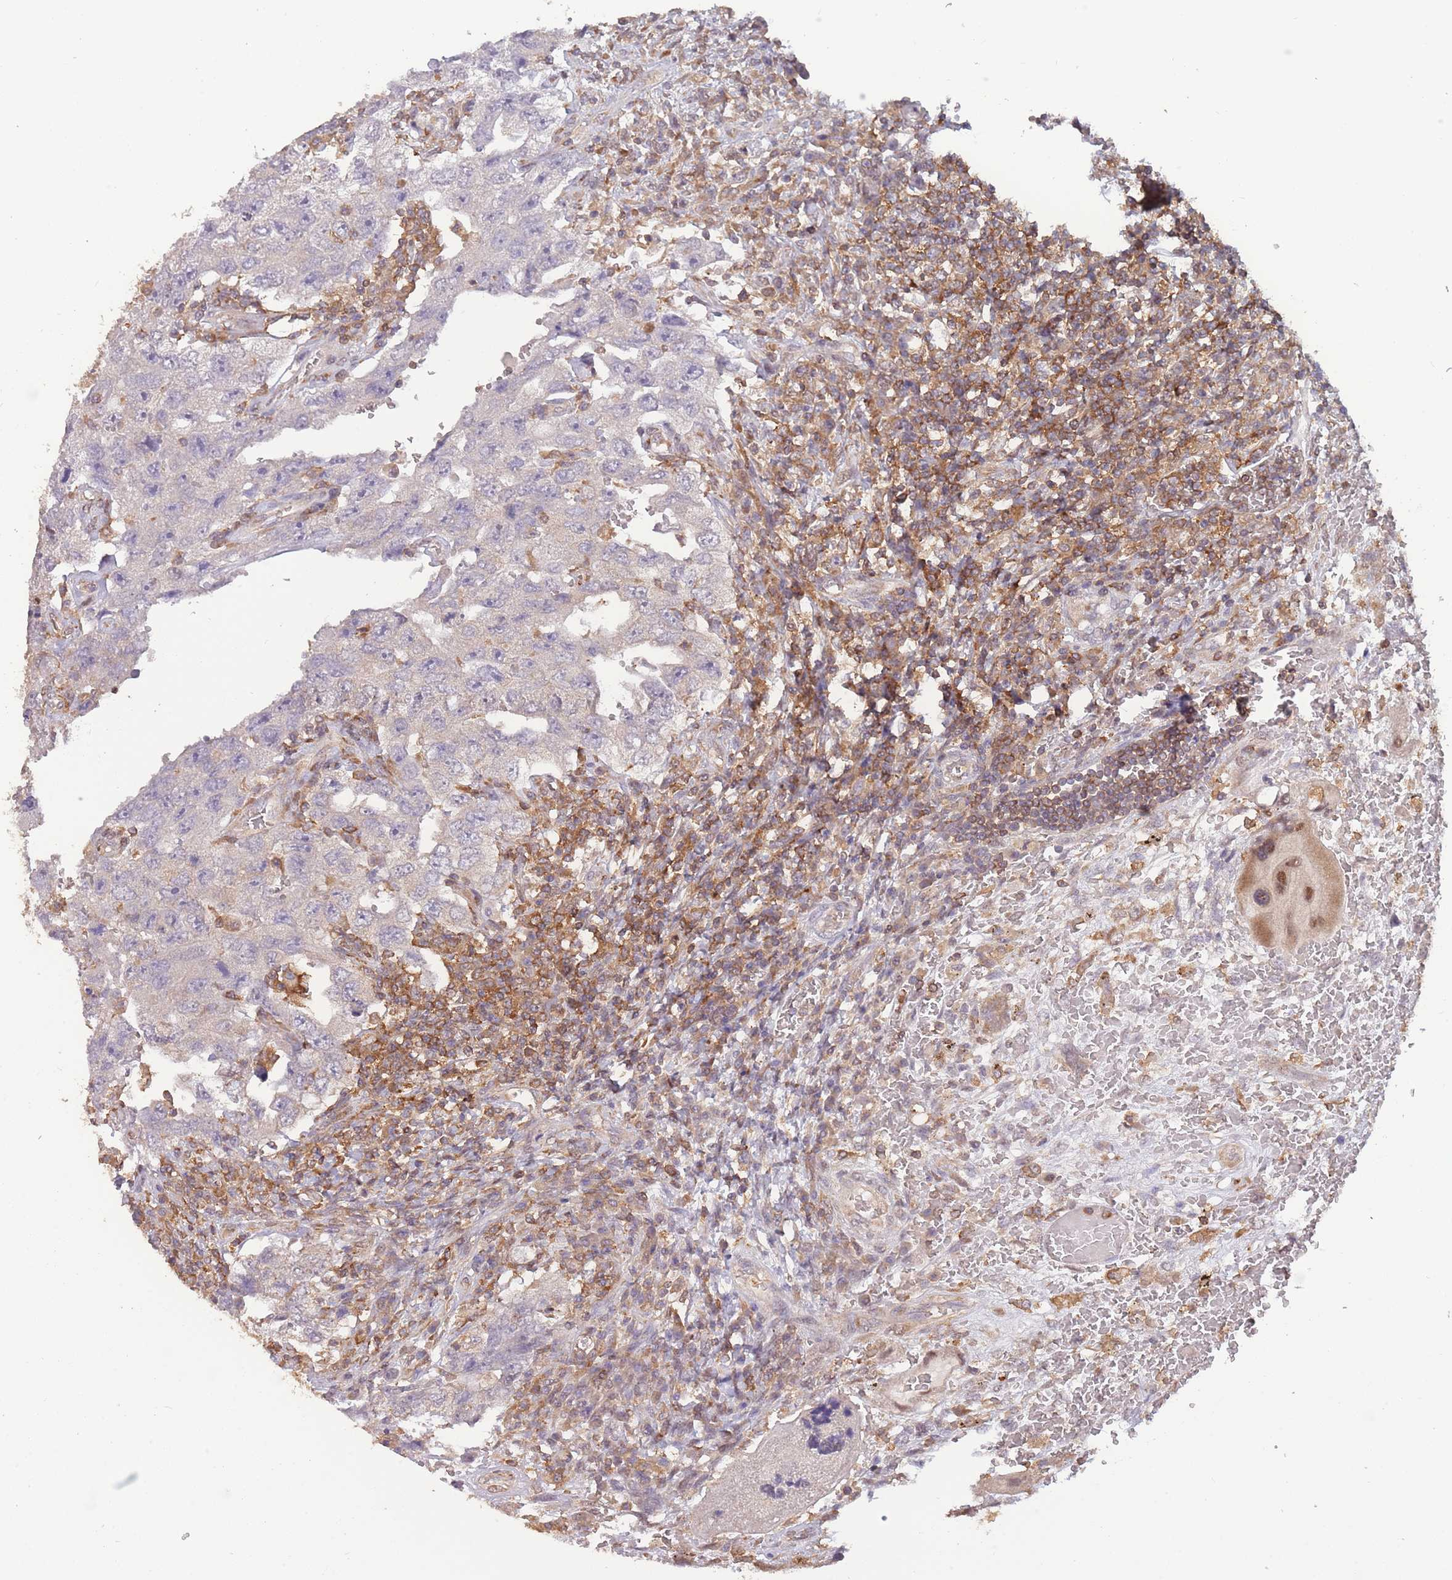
{"staining": {"intensity": "negative", "quantity": "none", "location": "none"}, "tissue": "testis cancer", "cell_type": "Tumor cells", "image_type": "cancer", "snomed": [{"axis": "morphology", "description": "Carcinoma, Embryonal, NOS"}, {"axis": "topography", "description": "Testis"}], "caption": "The histopathology image shows no significant staining in tumor cells of testis cancer (embryonal carcinoma).", "gene": "GMIP", "patient": {"sex": "male", "age": 26}}